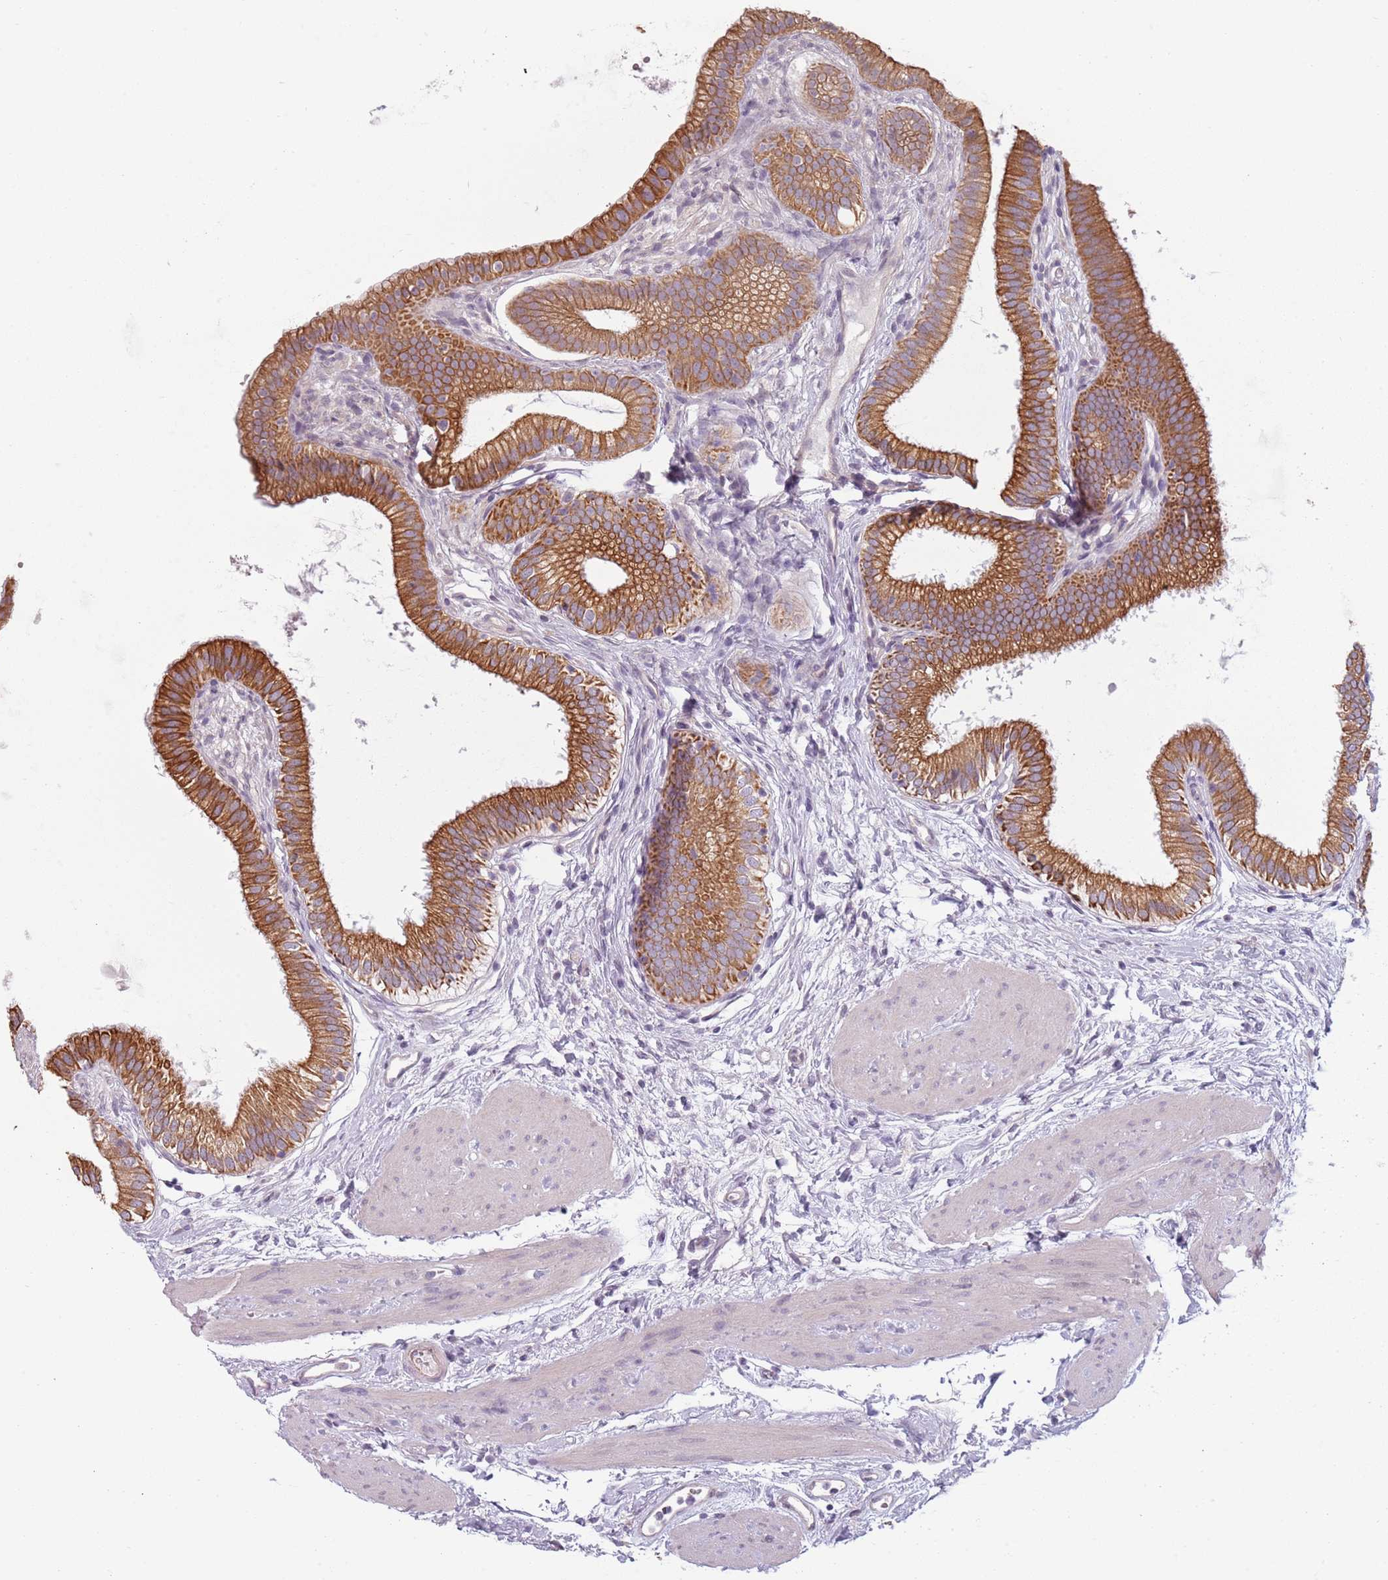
{"staining": {"intensity": "strong", "quantity": ">75%", "location": "cytoplasmic/membranous"}, "tissue": "gallbladder", "cell_type": "Glandular cells", "image_type": "normal", "snomed": [{"axis": "morphology", "description": "Normal tissue, NOS"}, {"axis": "topography", "description": "Gallbladder"}], "caption": "The histopathology image reveals a brown stain indicating the presence of a protein in the cytoplasmic/membranous of glandular cells in gallbladder.", "gene": "TLCD2", "patient": {"sex": "female", "age": 54}}